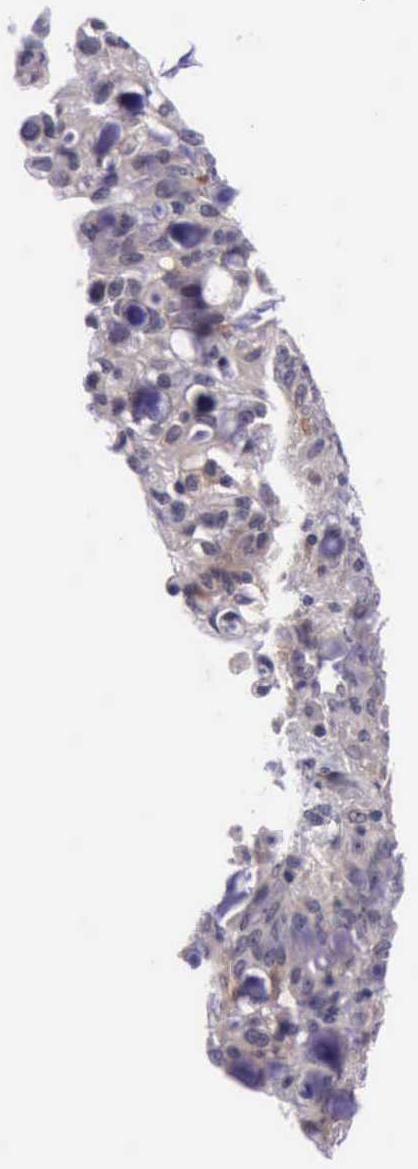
{"staining": {"intensity": "negative", "quantity": "none", "location": "none"}, "tissue": "lung cancer", "cell_type": "Tumor cells", "image_type": "cancer", "snomed": [{"axis": "morphology", "description": "Adenocarcinoma, NOS"}, {"axis": "topography", "description": "Lung"}], "caption": "Tumor cells are negative for brown protein staining in lung adenocarcinoma.", "gene": "PLEK2", "patient": {"sex": "female", "age": 44}}